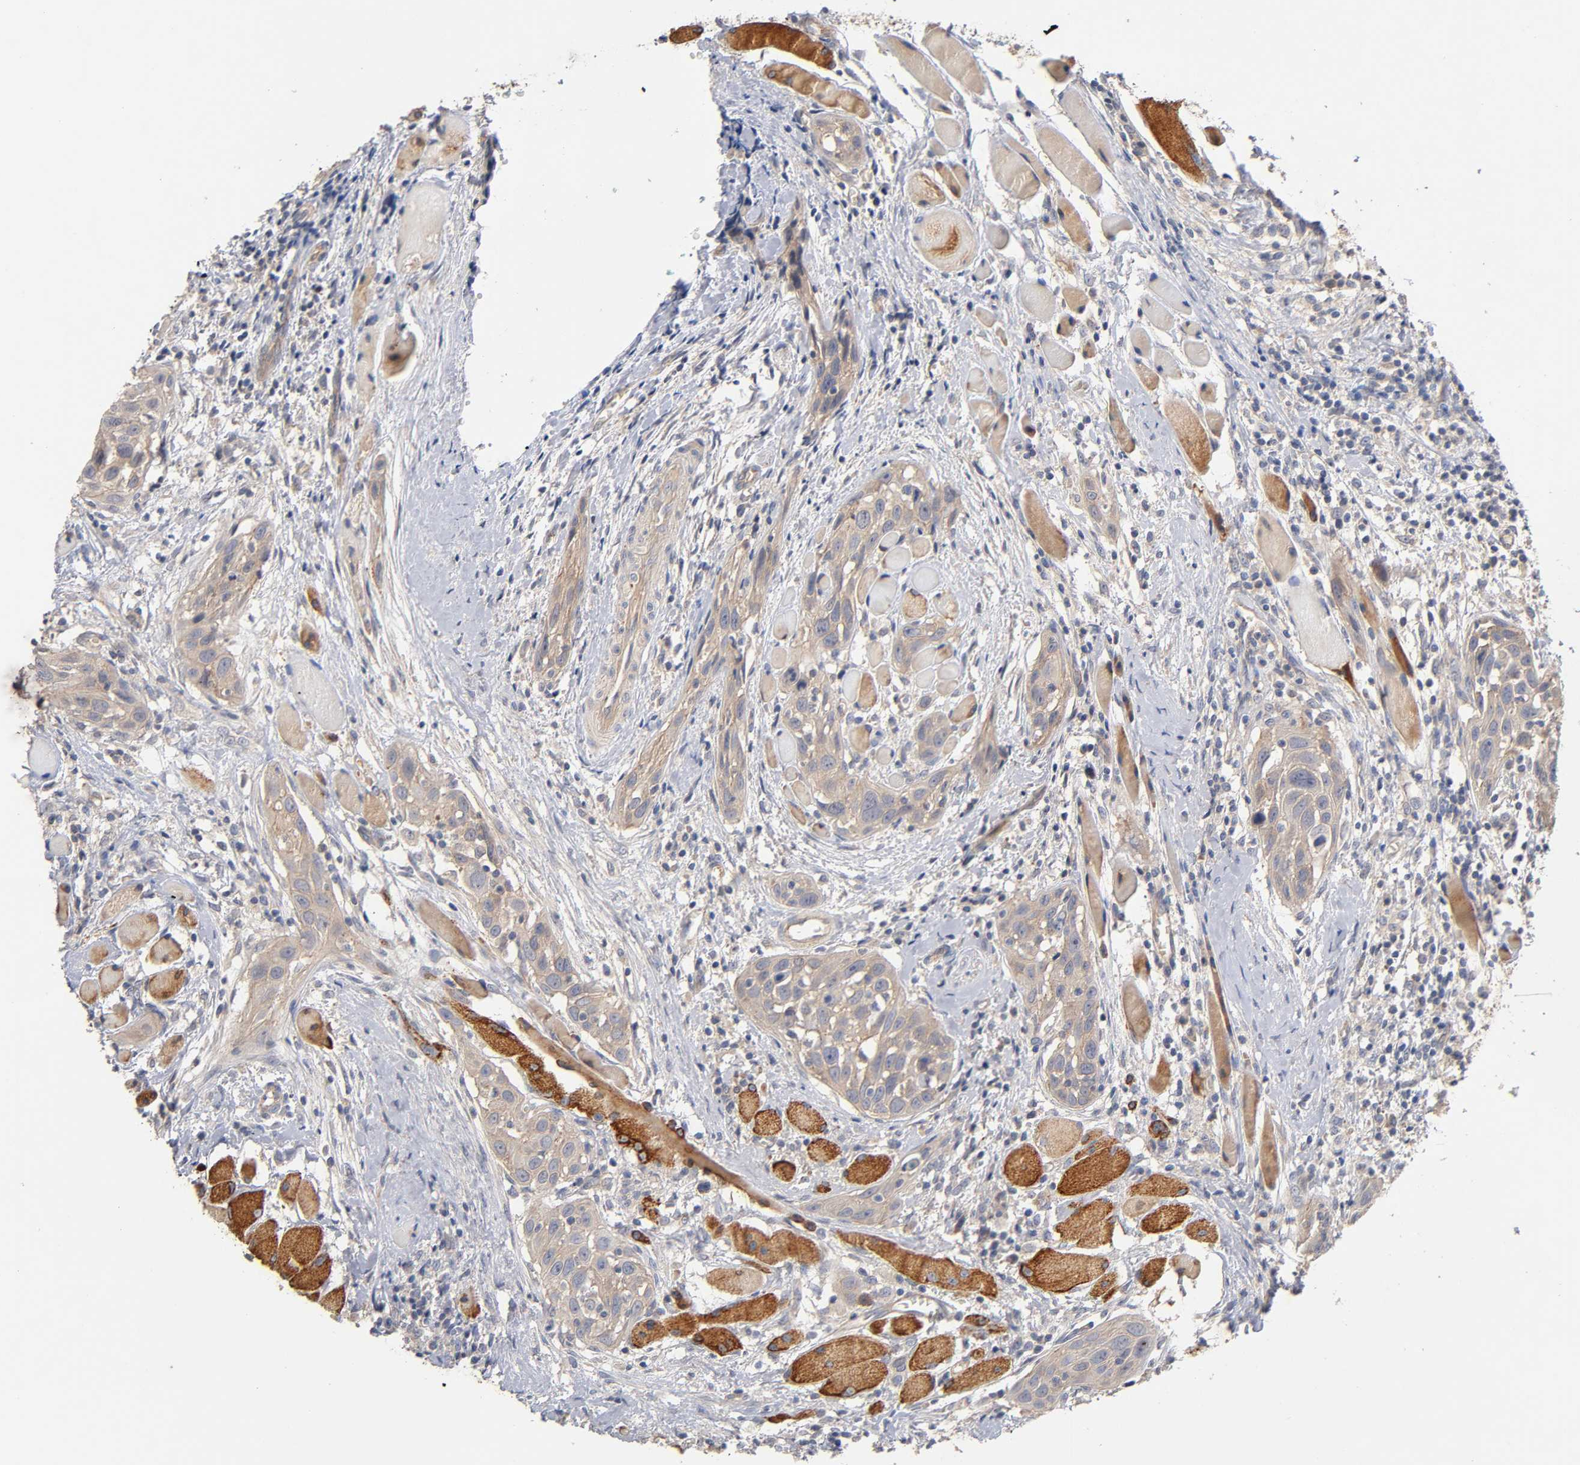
{"staining": {"intensity": "weak", "quantity": ">75%", "location": "cytoplasmic/membranous"}, "tissue": "head and neck cancer", "cell_type": "Tumor cells", "image_type": "cancer", "snomed": [{"axis": "morphology", "description": "Squamous cell carcinoma, NOS"}, {"axis": "topography", "description": "Oral tissue"}, {"axis": "topography", "description": "Head-Neck"}], "caption": "An IHC micrograph of neoplastic tissue is shown. Protein staining in brown labels weak cytoplasmic/membranous positivity in head and neck cancer within tumor cells.", "gene": "PDZD11", "patient": {"sex": "female", "age": 50}}